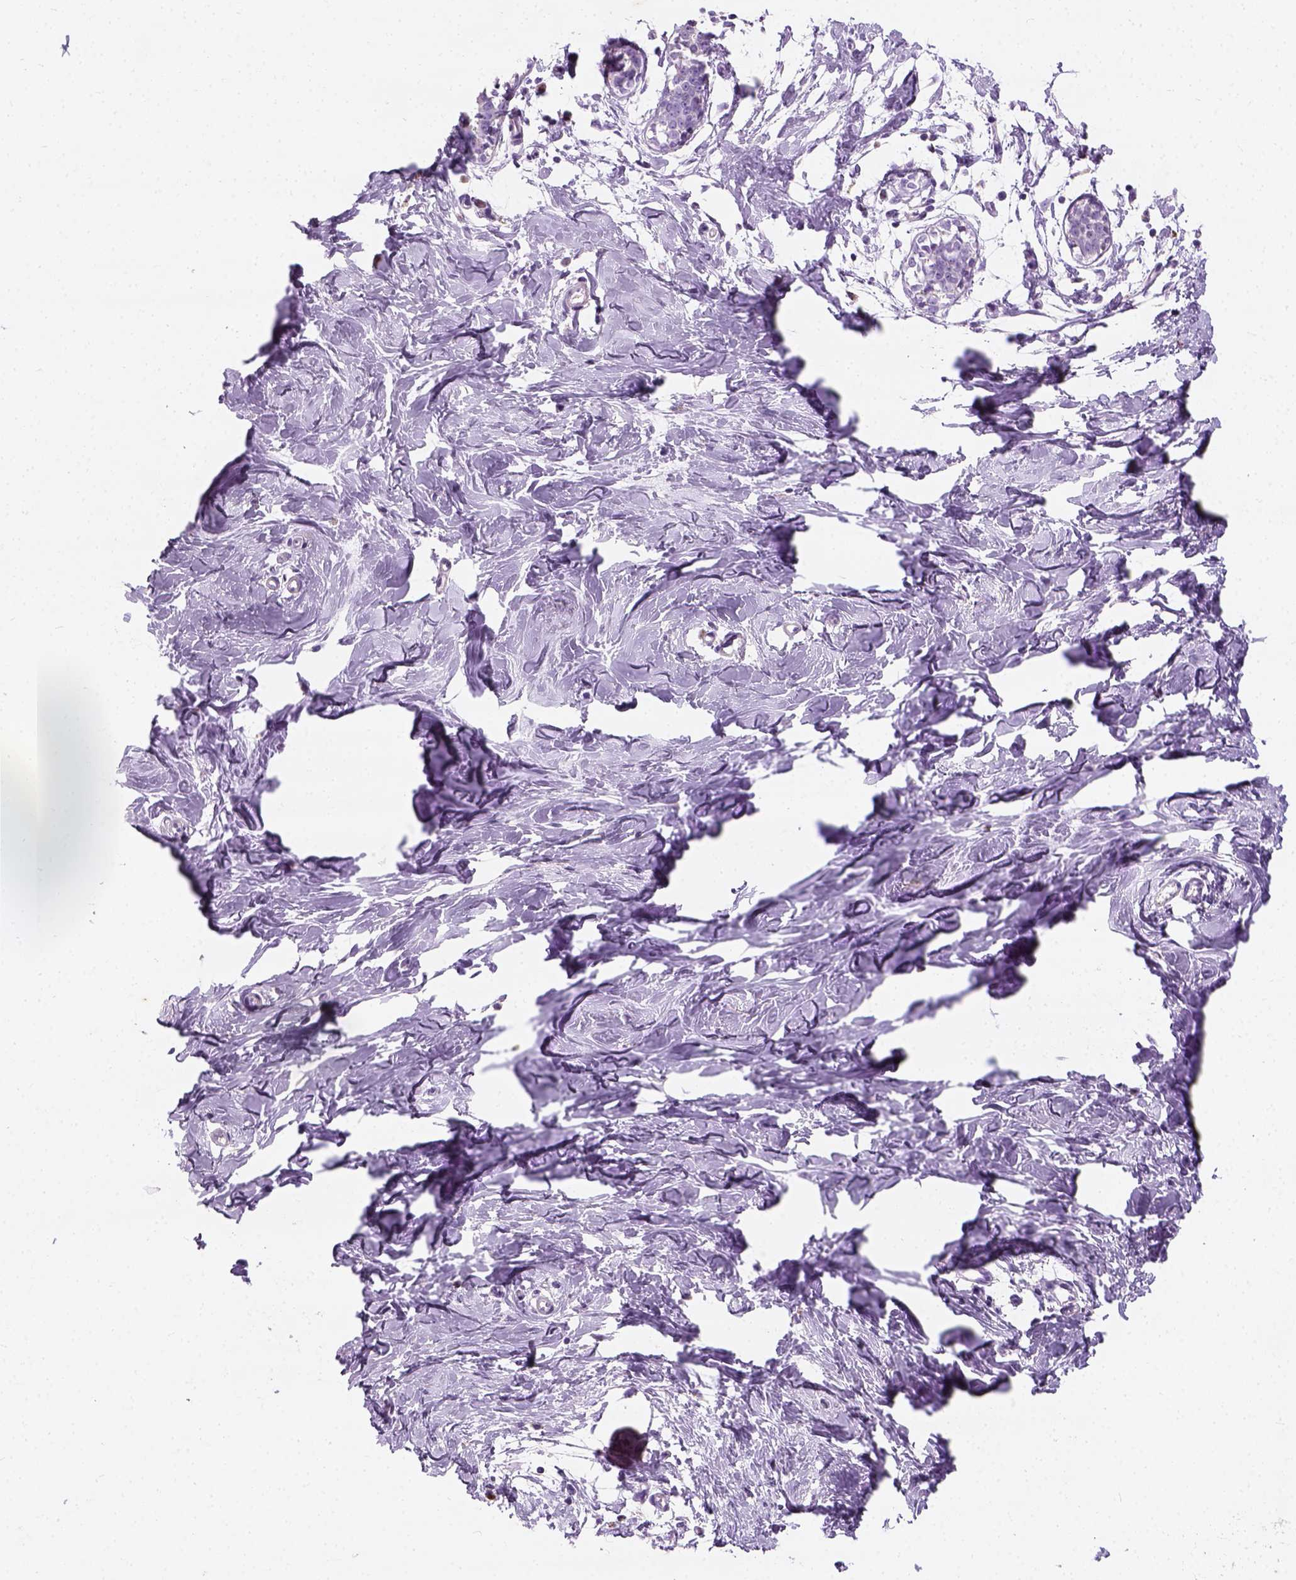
{"staining": {"intensity": "negative", "quantity": "none", "location": "none"}, "tissue": "breast", "cell_type": "Adipocytes", "image_type": "normal", "snomed": [{"axis": "morphology", "description": "Normal tissue, NOS"}, {"axis": "topography", "description": "Breast"}], "caption": "A high-resolution histopathology image shows IHC staining of unremarkable breast, which shows no significant positivity in adipocytes. Nuclei are stained in blue.", "gene": "CHODL", "patient": {"sex": "female", "age": 27}}